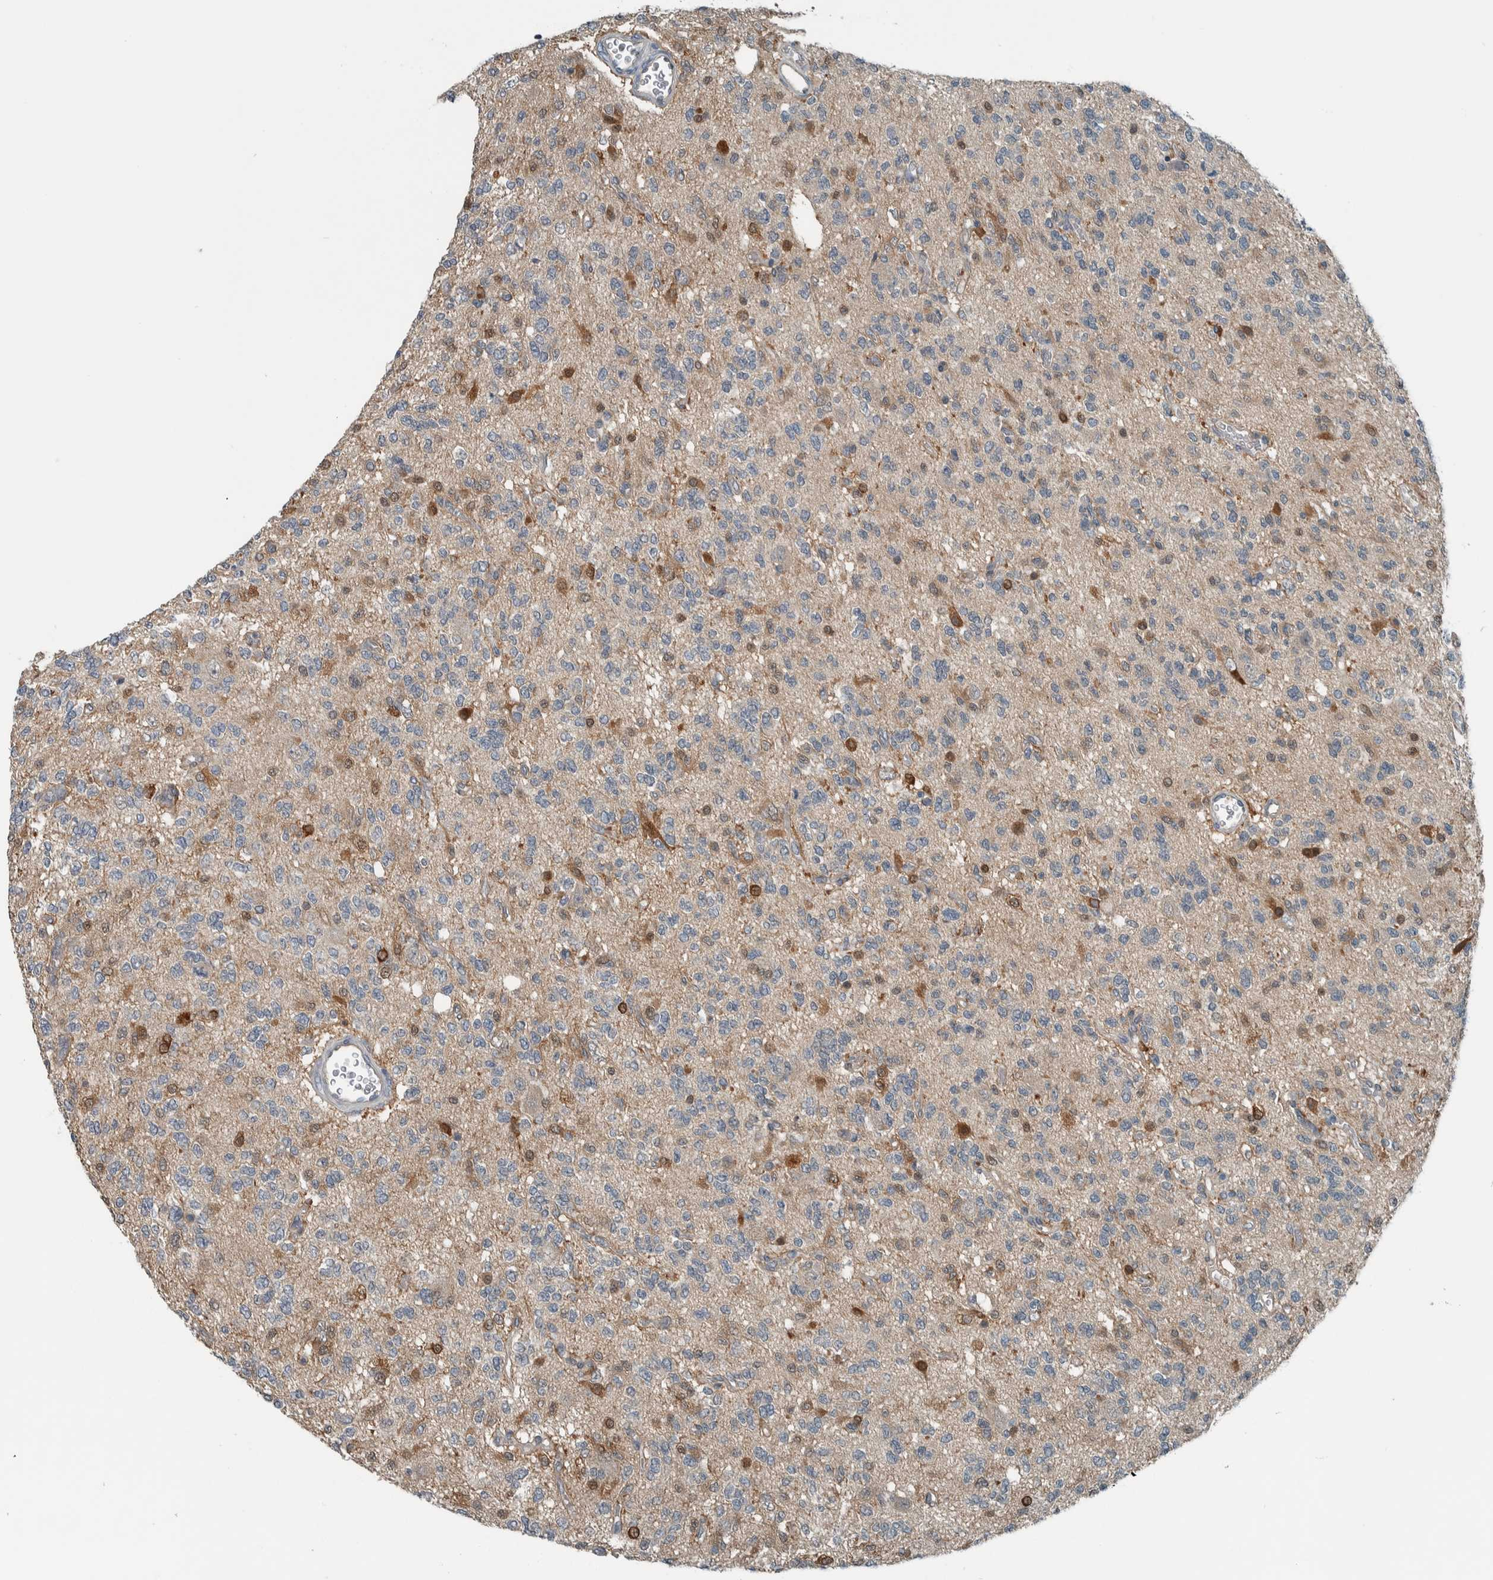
{"staining": {"intensity": "negative", "quantity": "none", "location": "none"}, "tissue": "glioma", "cell_type": "Tumor cells", "image_type": "cancer", "snomed": [{"axis": "morphology", "description": "Glioma, malignant, Low grade"}, {"axis": "topography", "description": "Brain"}], "caption": "Tumor cells are negative for brown protein staining in glioma. Nuclei are stained in blue.", "gene": "ALAD", "patient": {"sex": "male", "age": 38}}